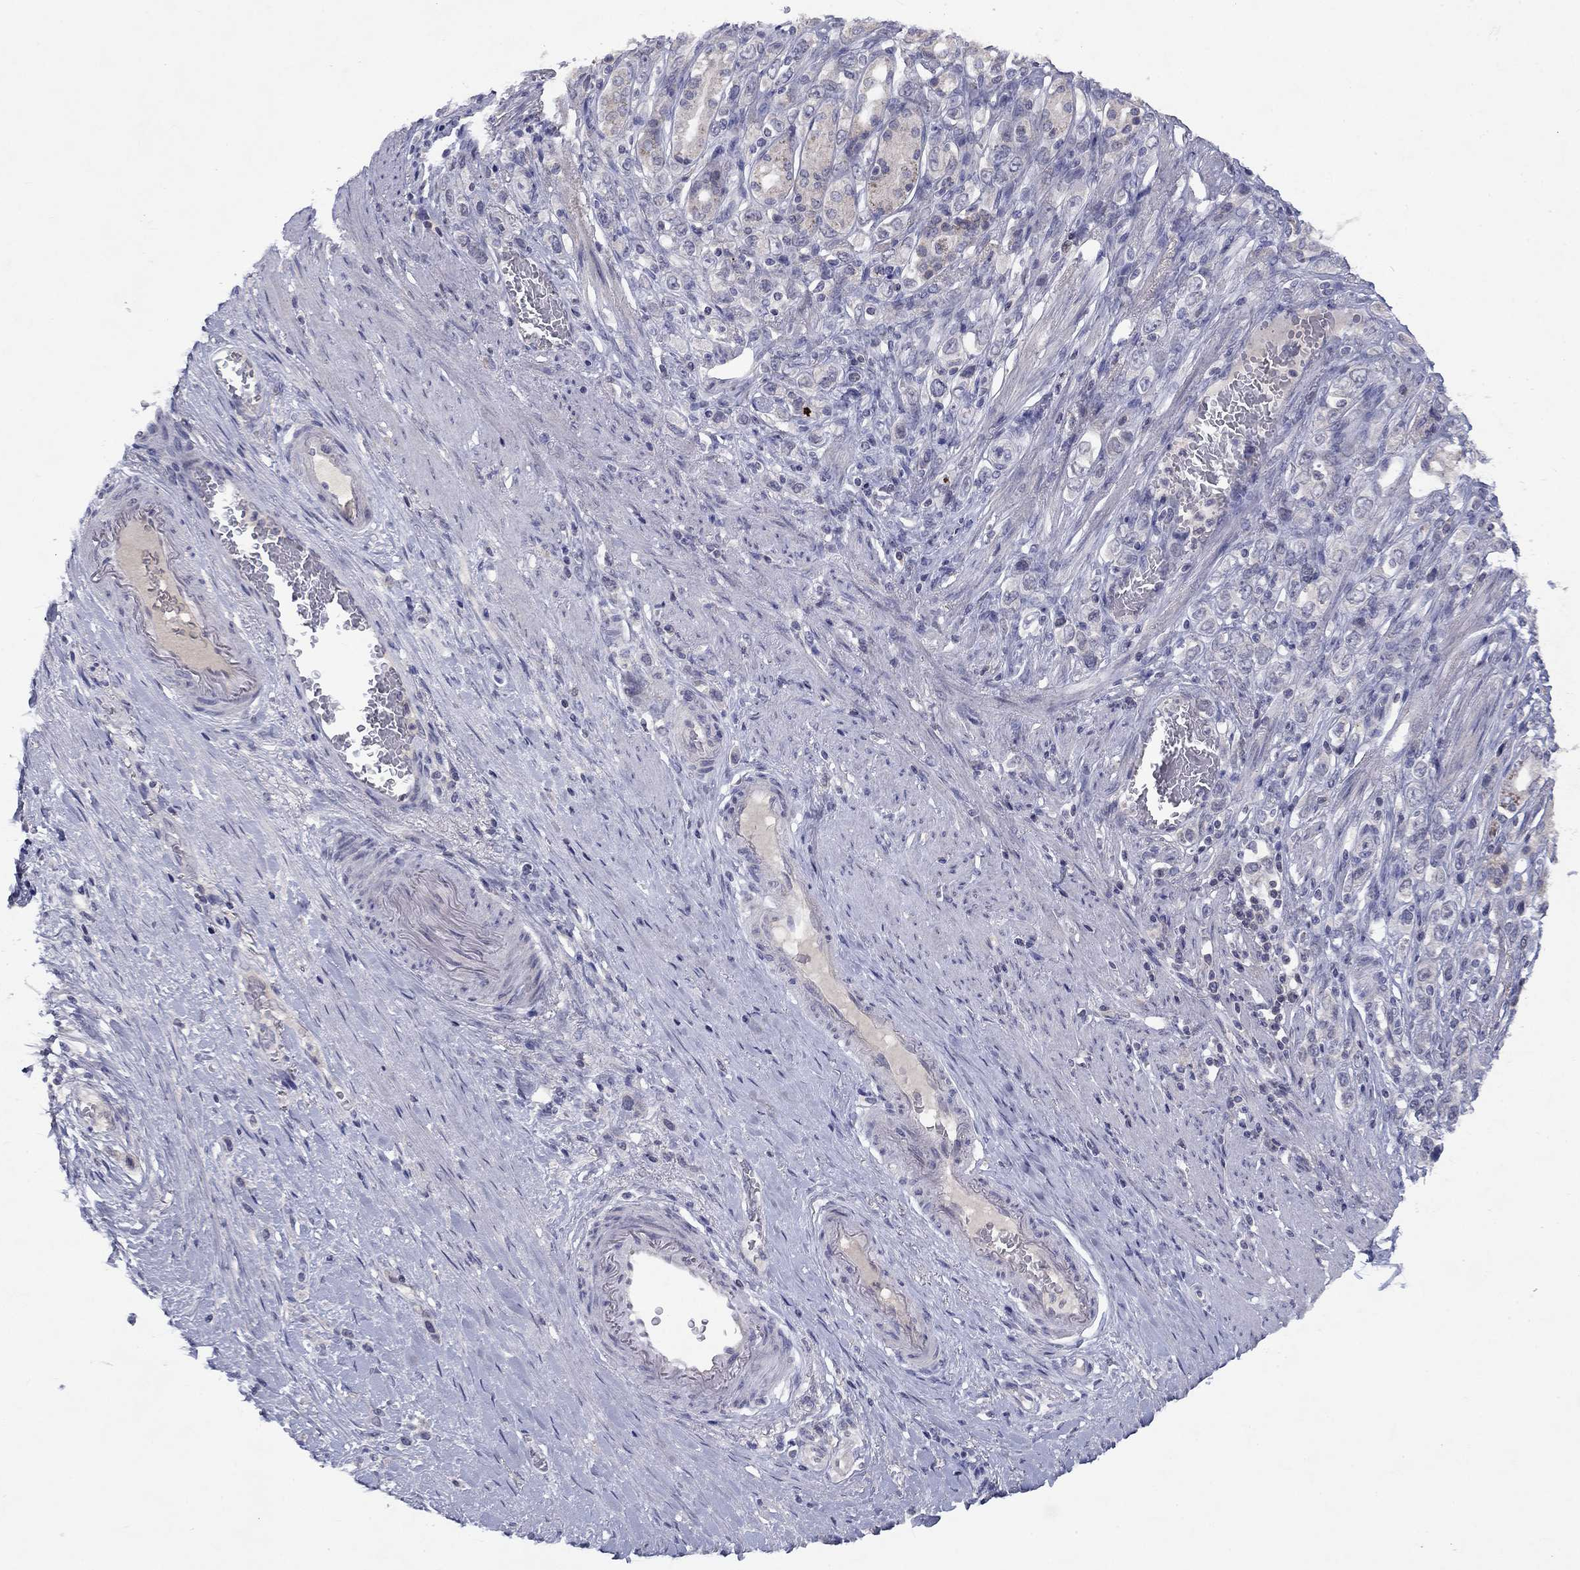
{"staining": {"intensity": "negative", "quantity": "none", "location": "none"}, "tissue": "stomach cancer", "cell_type": "Tumor cells", "image_type": "cancer", "snomed": [{"axis": "morphology", "description": "Normal tissue, NOS"}, {"axis": "morphology", "description": "Adenocarcinoma, NOS"}, {"axis": "morphology", "description": "Adenocarcinoma, High grade"}, {"axis": "topography", "description": "Stomach, upper"}, {"axis": "topography", "description": "Stomach"}], "caption": "Immunohistochemistry (IHC) micrograph of neoplastic tissue: human high-grade adenocarcinoma (stomach) stained with DAB (3,3'-diaminobenzidine) shows no significant protein staining in tumor cells. (Immunohistochemistry (IHC), brightfield microscopy, high magnification).", "gene": "CACNA1A", "patient": {"sex": "female", "age": 65}}